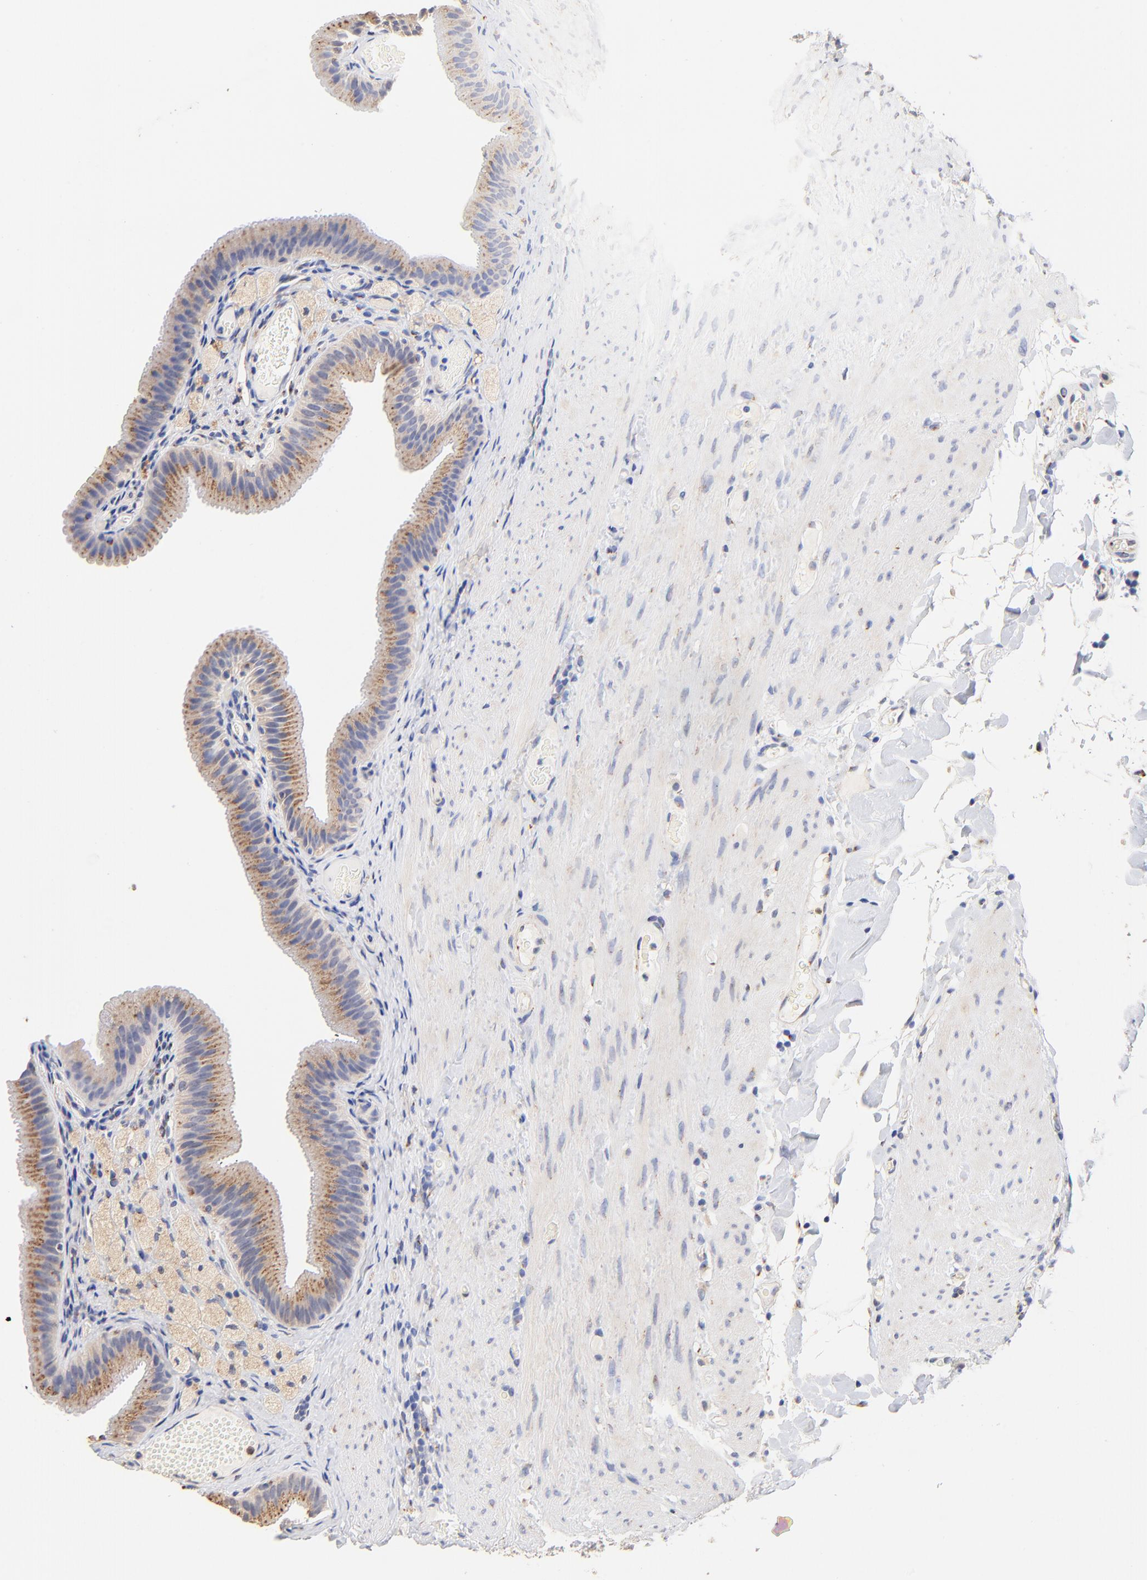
{"staining": {"intensity": "moderate", "quantity": ">75%", "location": "cytoplasmic/membranous"}, "tissue": "gallbladder", "cell_type": "Glandular cells", "image_type": "normal", "snomed": [{"axis": "morphology", "description": "Normal tissue, NOS"}, {"axis": "topography", "description": "Gallbladder"}], "caption": "This image demonstrates unremarkable gallbladder stained with immunohistochemistry to label a protein in brown. The cytoplasmic/membranous of glandular cells show moderate positivity for the protein. Nuclei are counter-stained blue.", "gene": "FMNL3", "patient": {"sex": "female", "age": 24}}